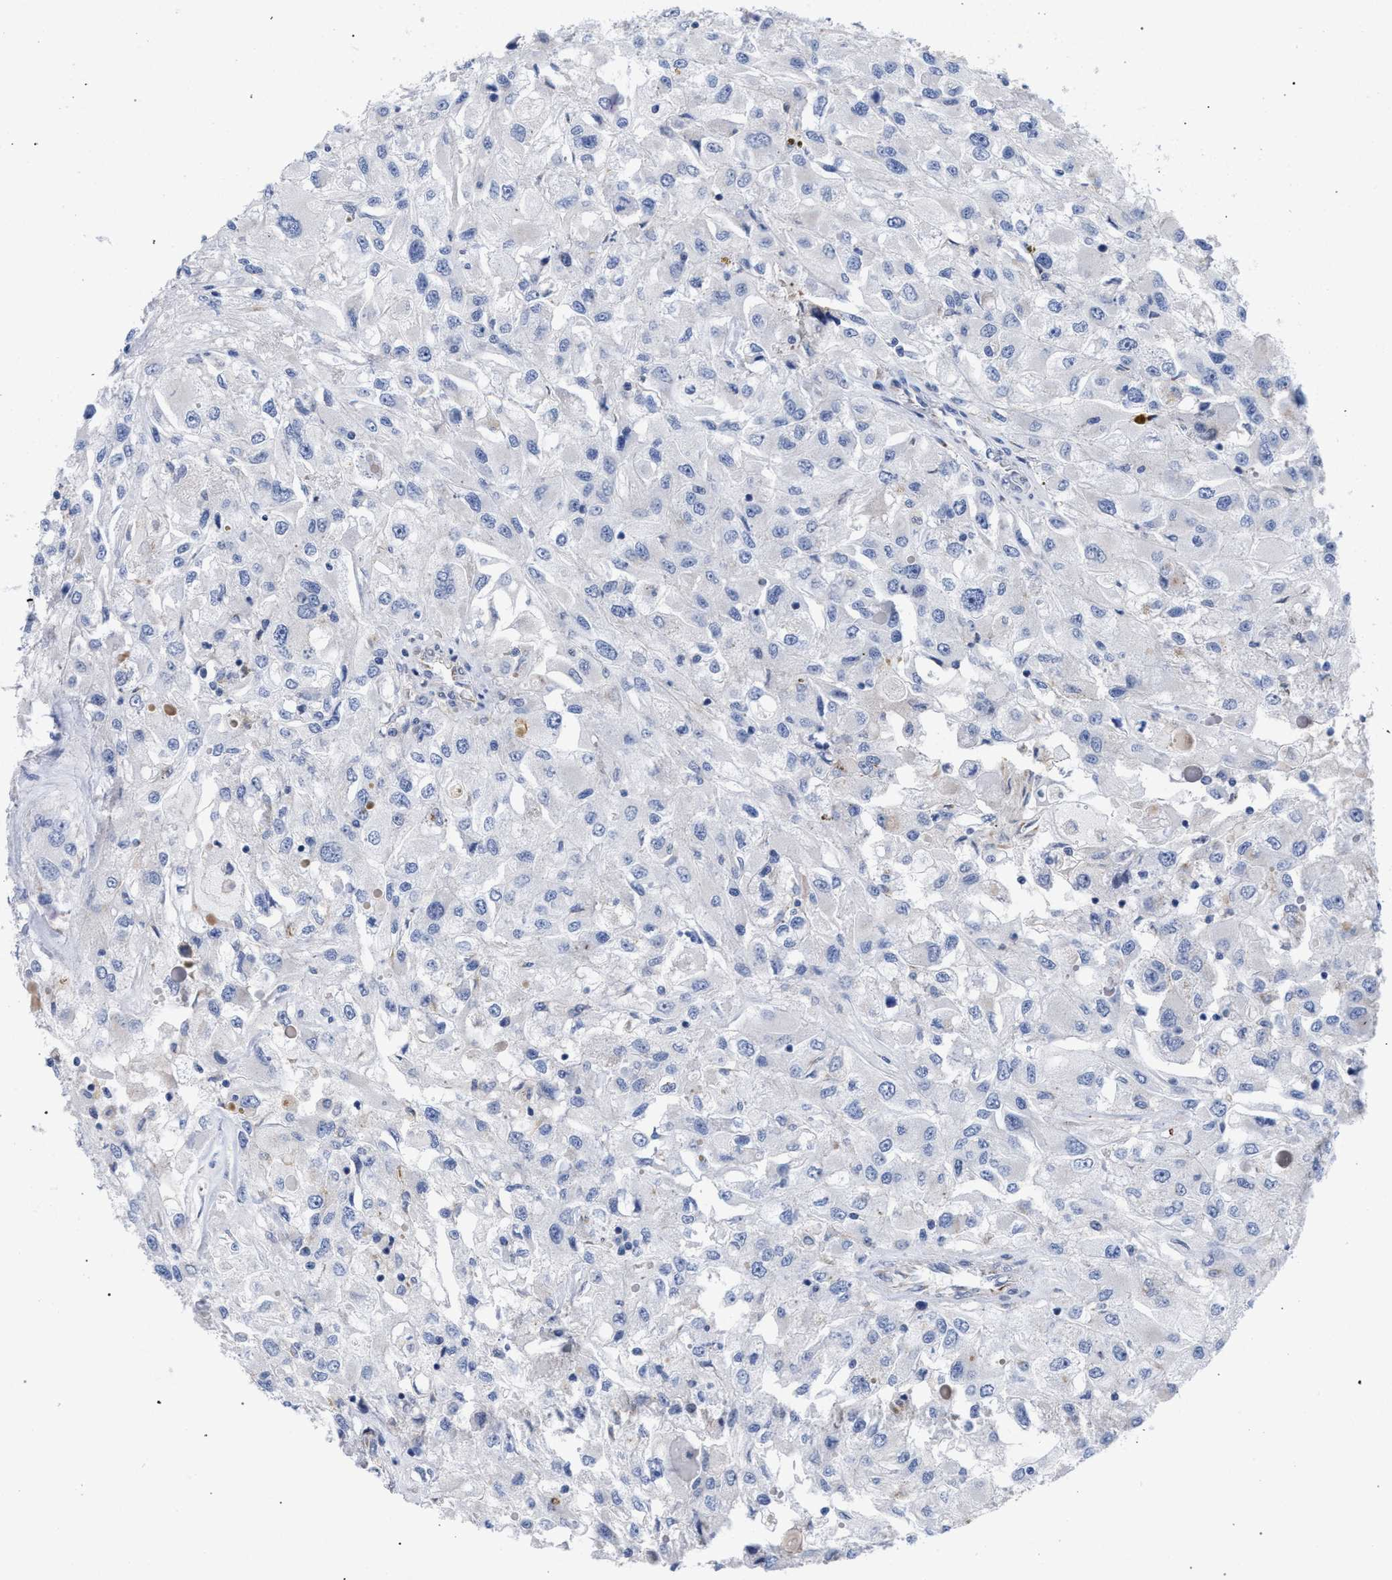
{"staining": {"intensity": "negative", "quantity": "none", "location": "none"}, "tissue": "renal cancer", "cell_type": "Tumor cells", "image_type": "cancer", "snomed": [{"axis": "morphology", "description": "Adenocarcinoma, NOS"}, {"axis": "topography", "description": "Kidney"}], "caption": "Protein analysis of renal adenocarcinoma displays no significant staining in tumor cells. (DAB (3,3'-diaminobenzidine) immunohistochemistry (IHC) visualized using brightfield microscopy, high magnification).", "gene": "GOLGA2", "patient": {"sex": "female", "age": 52}}